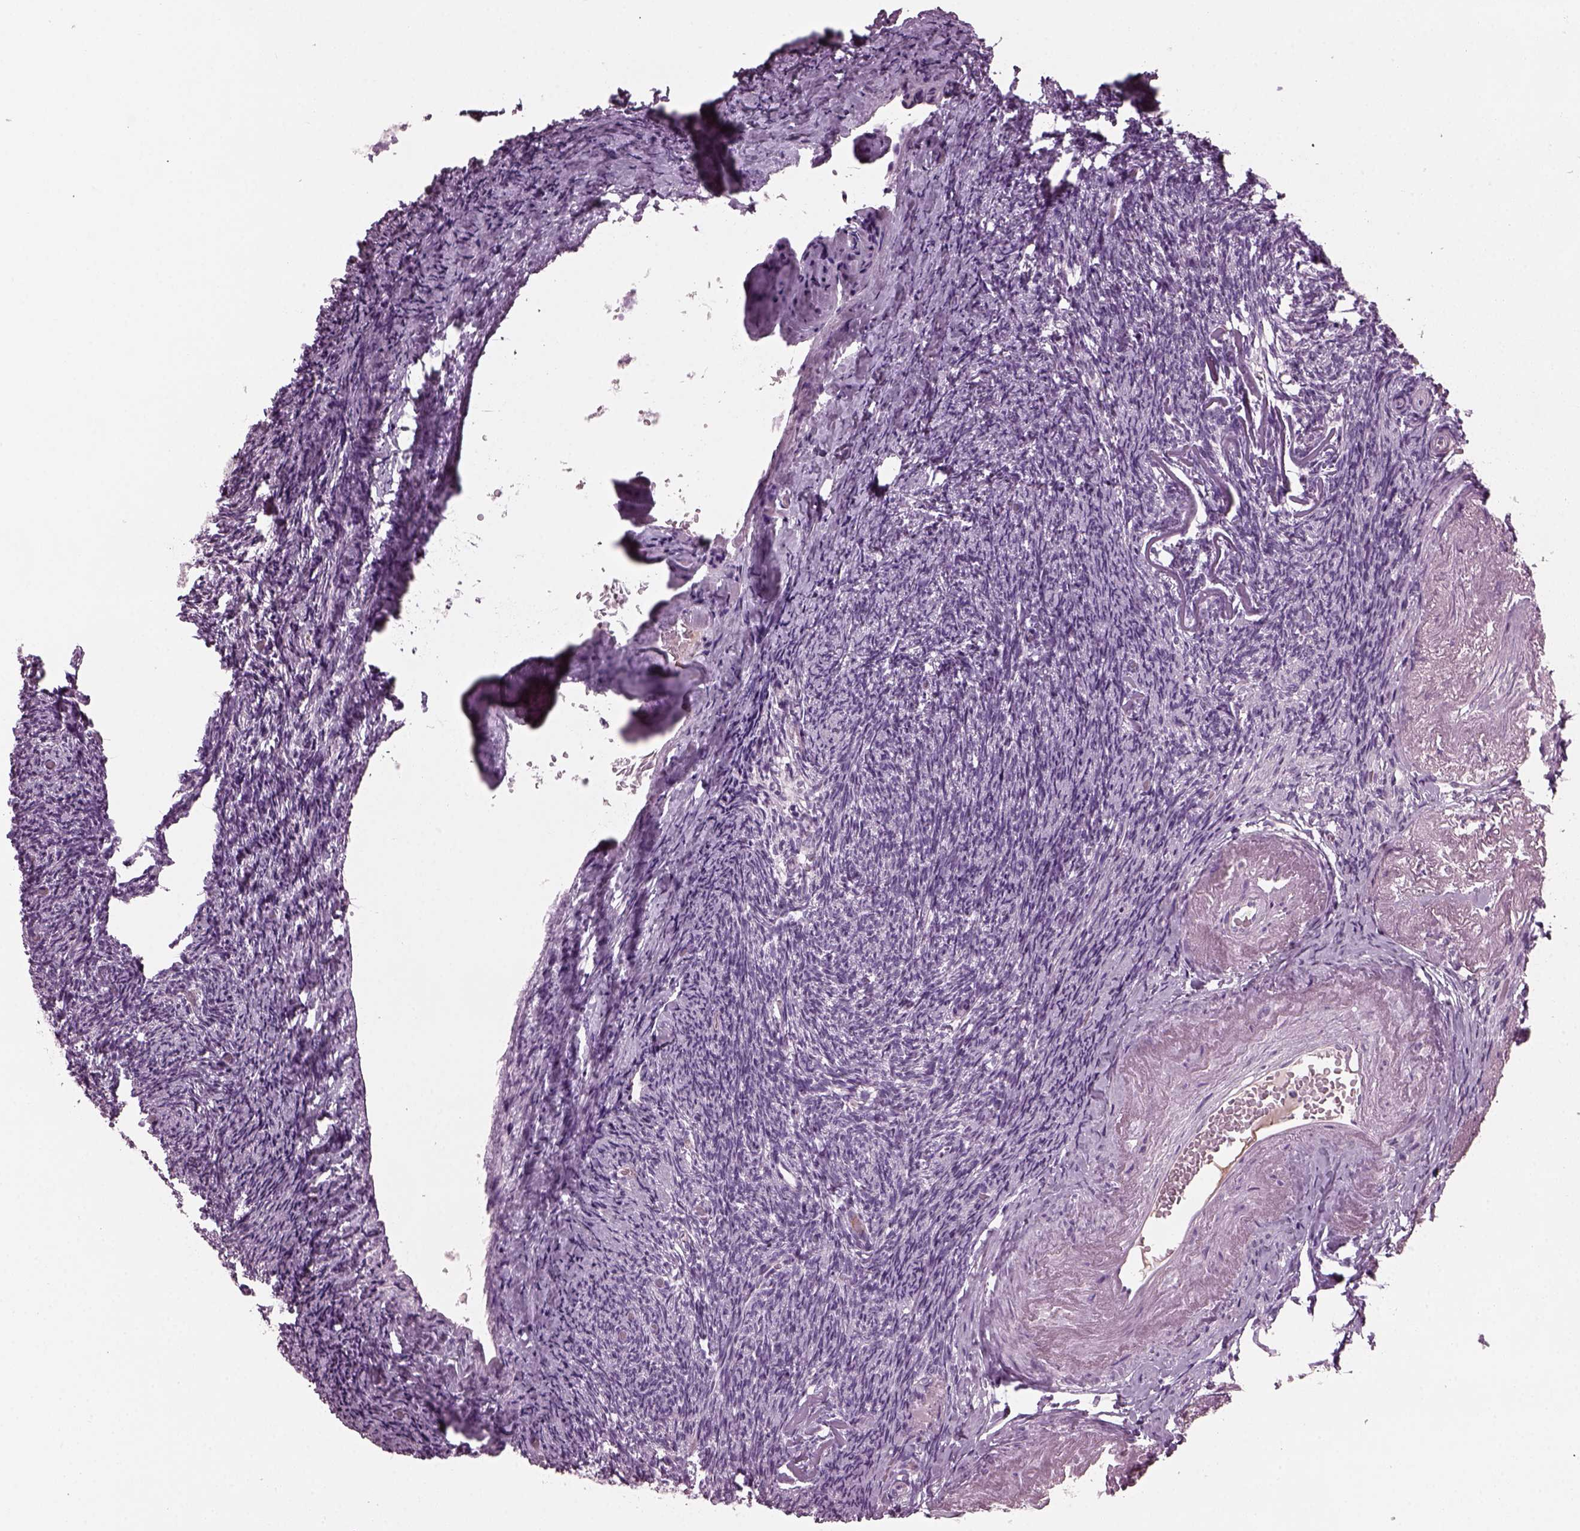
{"staining": {"intensity": "negative", "quantity": "none", "location": "none"}, "tissue": "ovary", "cell_type": "Follicle cells", "image_type": "normal", "snomed": [{"axis": "morphology", "description": "Normal tissue, NOS"}, {"axis": "topography", "description": "Ovary"}], "caption": "IHC image of benign ovary: ovary stained with DAB demonstrates no significant protein positivity in follicle cells.", "gene": "DPYSL5", "patient": {"sex": "female", "age": 72}}